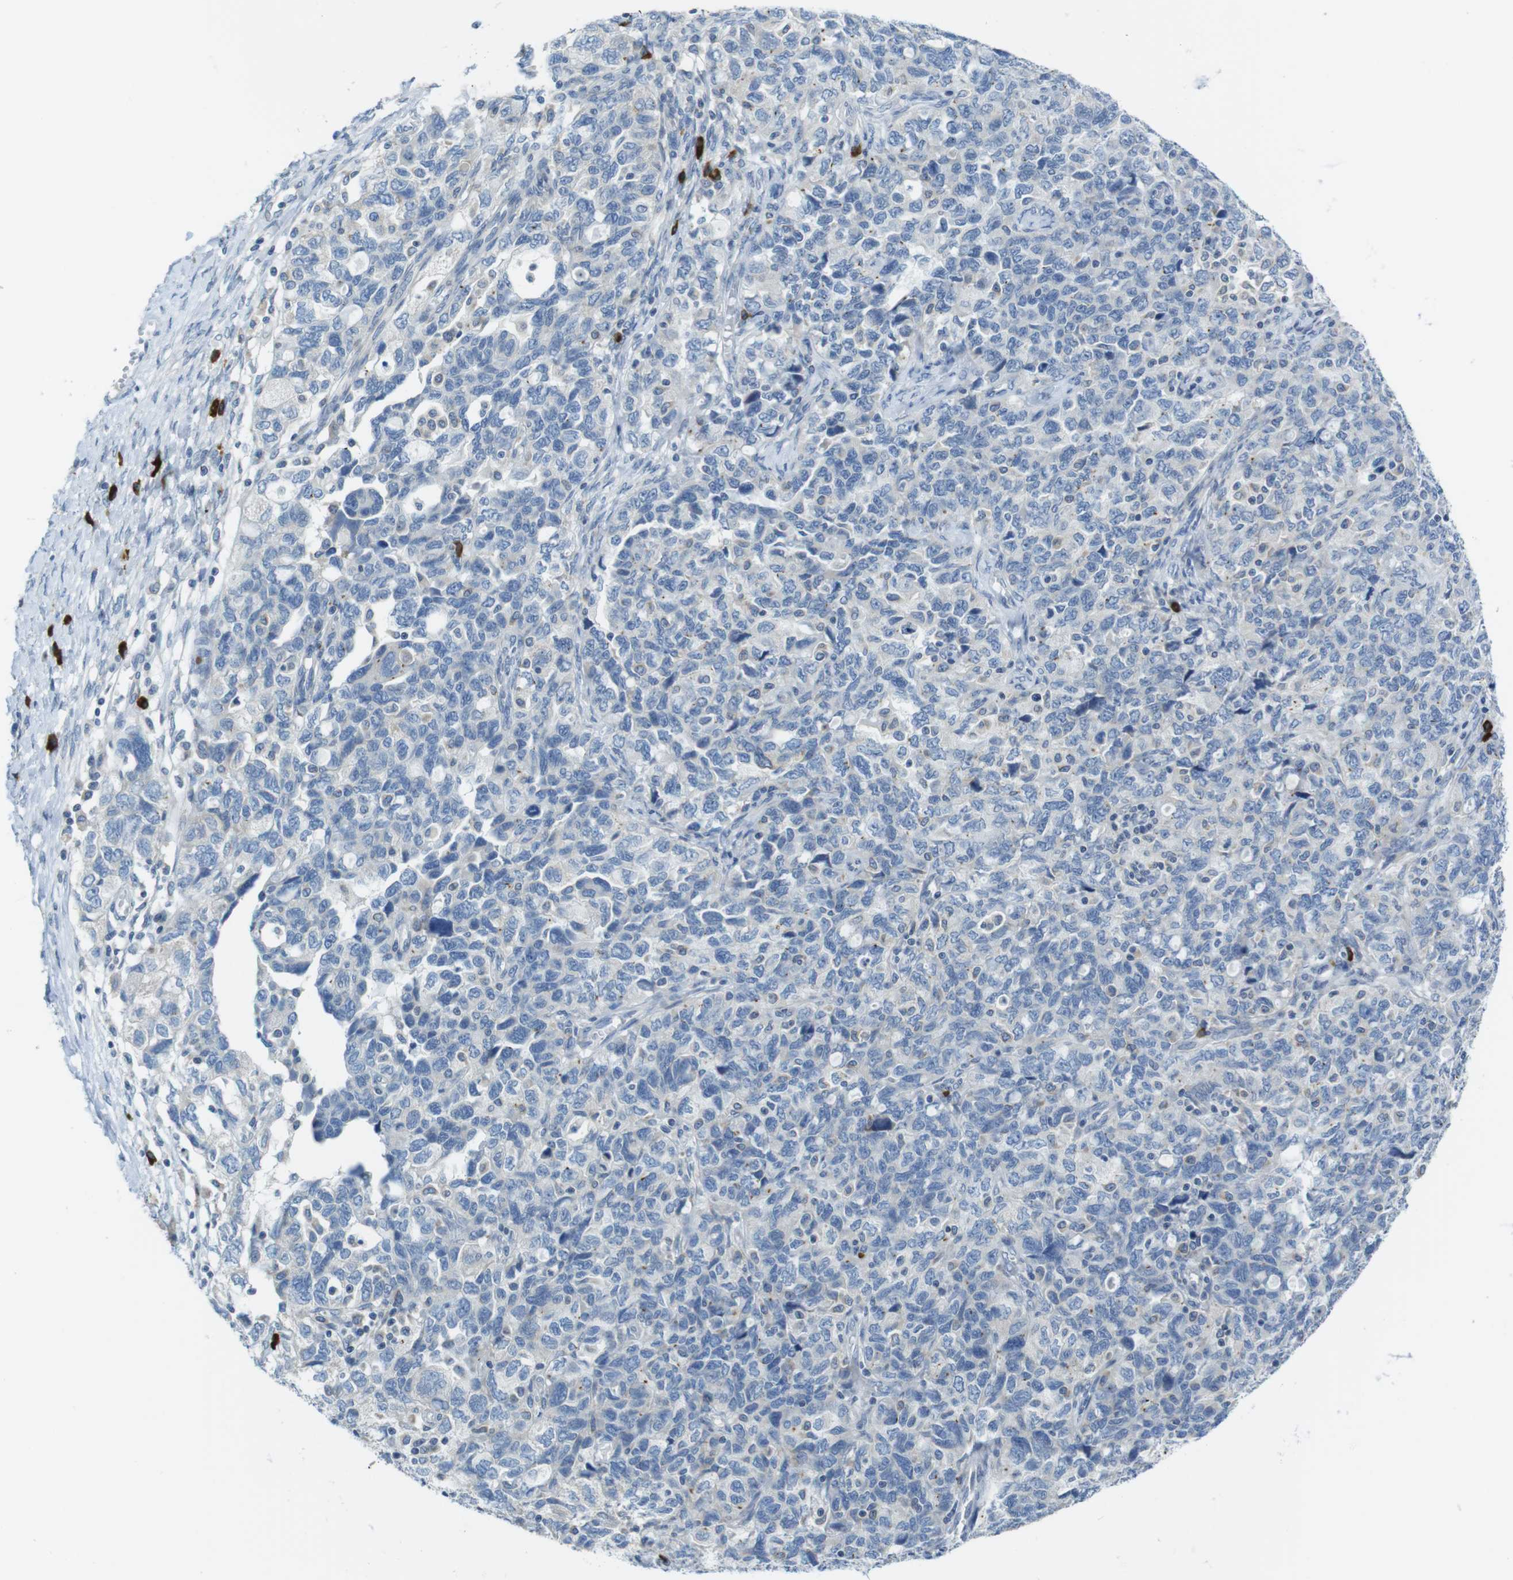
{"staining": {"intensity": "negative", "quantity": "none", "location": "none"}, "tissue": "ovarian cancer", "cell_type": "Tumor cells", "image_type": "cancer", "snomed": [{"axis": "morphology", "description": "Carcinoma, NOS"}, {"axis": "morphology", "description": "Cystadenocarcinoma, serous, NOS"}, {"axis": "topography", "description": "Ovary"}], "caption": "Carcinoma (ovarian) was stained to show a protein in brown. There is no significant positivity in tumor cells. (DAB (3,3'-diaminobenzidine) IHC, high magnification).", "gene": "CLPTM1L", "patient": {"sex": "female", "age": 69}}